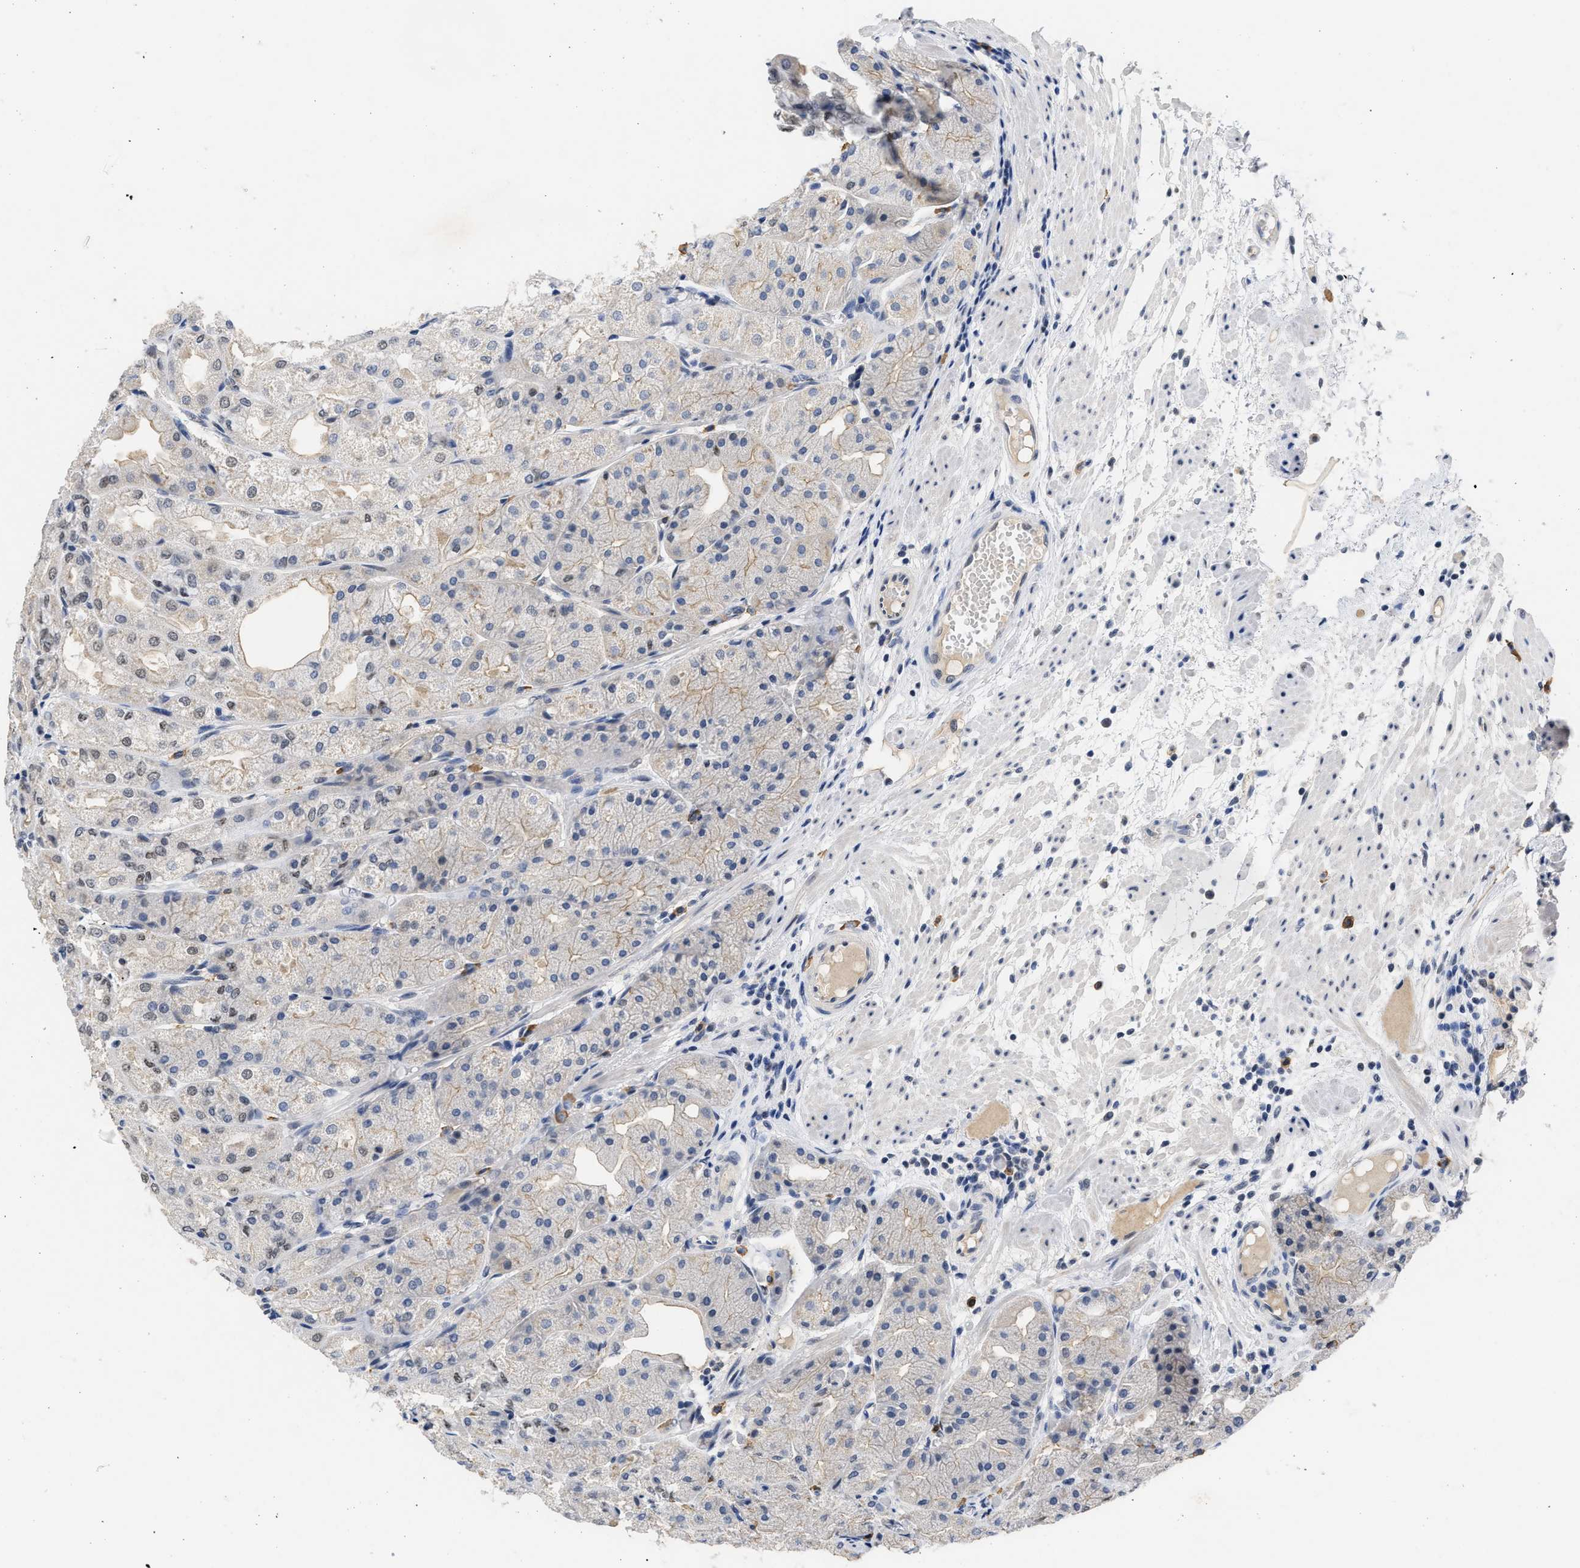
{"staining": {"intensity": "moderate", "quantity": "<25%", "location": "nuclear"}, "tissue": "stomach", "cell_type": "Glandular cells", "image_type": "normal", "snomed": [{"axis": "morphology", "description": "Normal tissue, NOS"}, {"axis": "topography", "description": "Stomach, upper"}], "caption": "A photomicrograph showing moderate nuclear positivity in approximately <25% of glandular cells in normal stomach, as visualized by brown immunohistochemical staining.", "gene": "GGNBP2", "patient": {"sex": "male", "age": 72}}